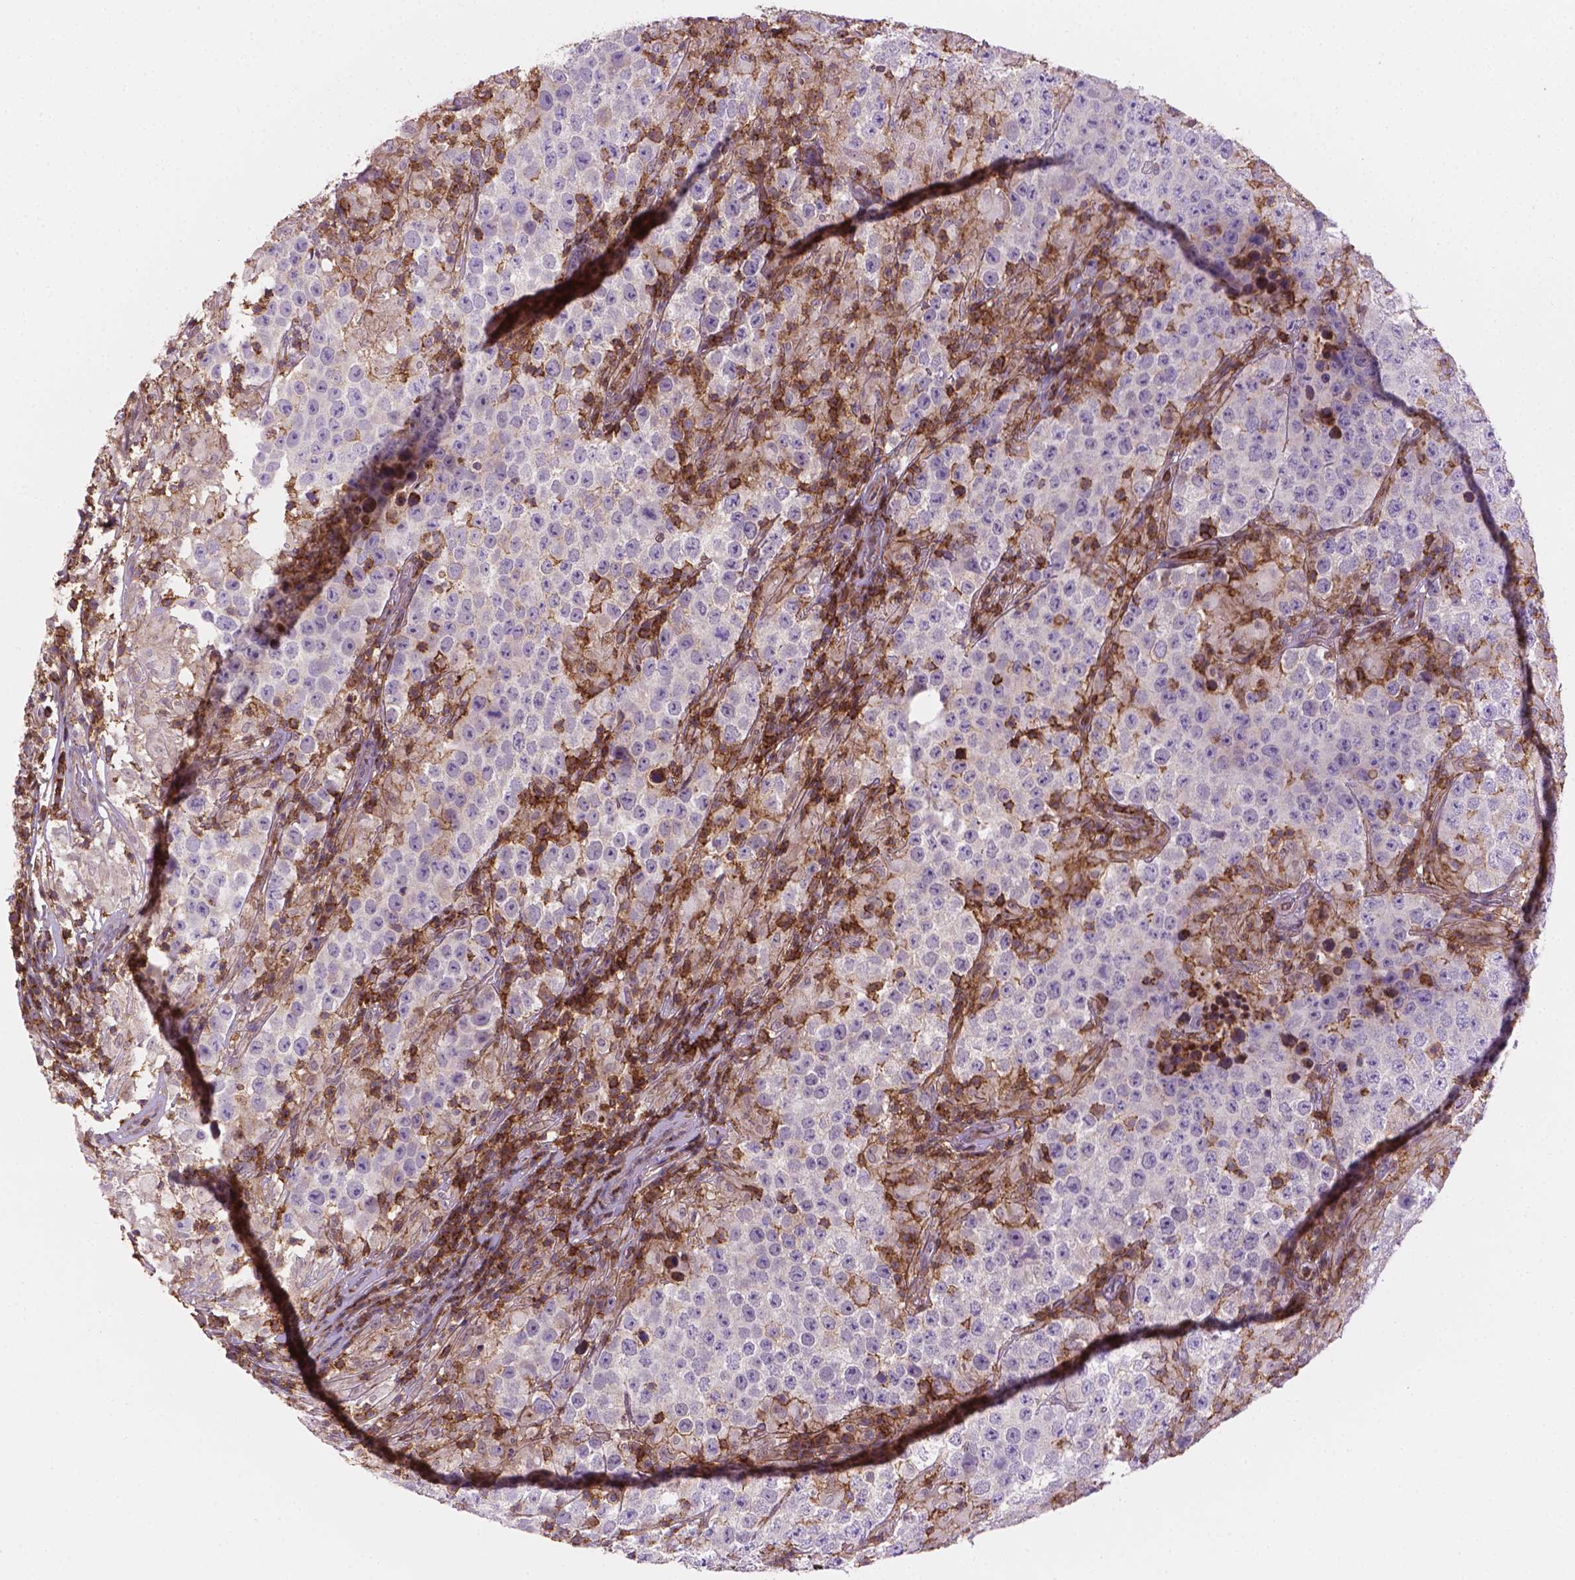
{"staining": {"intensity": "negative", "quantity": "none", "location": "none"}, "tissue": "testis cancer", "cell_type": "Tumor cells", "image_type": "cancer", "snomed": [{"axis": "morphology", "description": "Seminoma, NOS"}, {"axis": "morphology", "description": "Carcinoma, Embryonal, NOS"}, {"axis": "topography", "description": "Testis"}], "caption": "Testis embryonal carcinoma was stained to show a protein in brown. There is no significant positivity in tumor cells.", "gene": "ACAD10", "patient": {"sex": "male", "age": 41}}